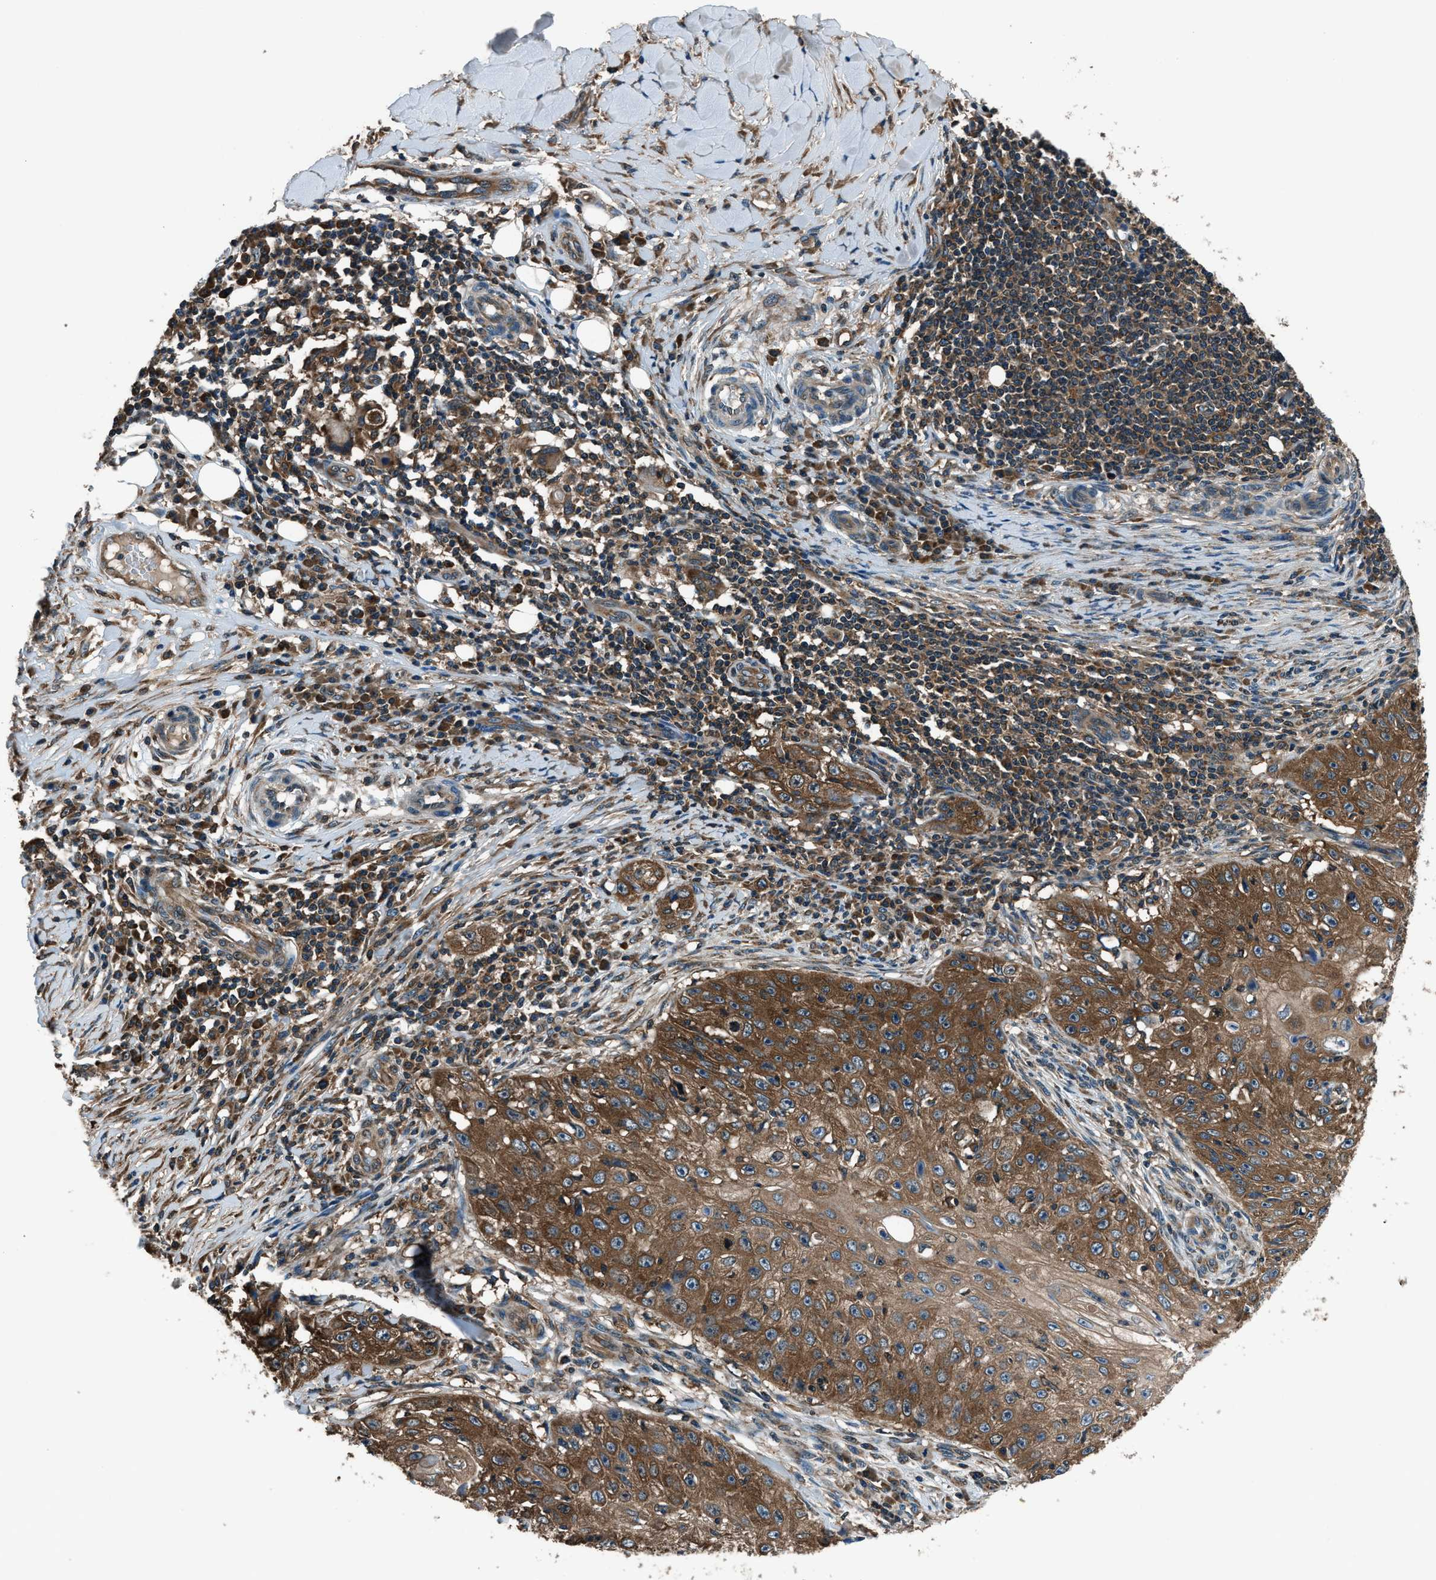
{"staining": {"intensity": "moderate", "quantity": ">75%", "location": "cytoplasmic/membranous"}, "tissue": "skin cancer", "cell_type": "Tumor cells", "image_type": "cancer", "snomed": [{"axis": "morphology", "description": "Squamous cell carcinoma, NOS"}, {"axis": "topography", "description": "Skin"}], "caption": "Squamous cell carcinoma (skin) tissue exhibits moderate cytoplasmic/membranous expression in approximately >75% of tumor cells", "gene": "ARFGAP2", "patient": {"sex": "male", "age": 86}}